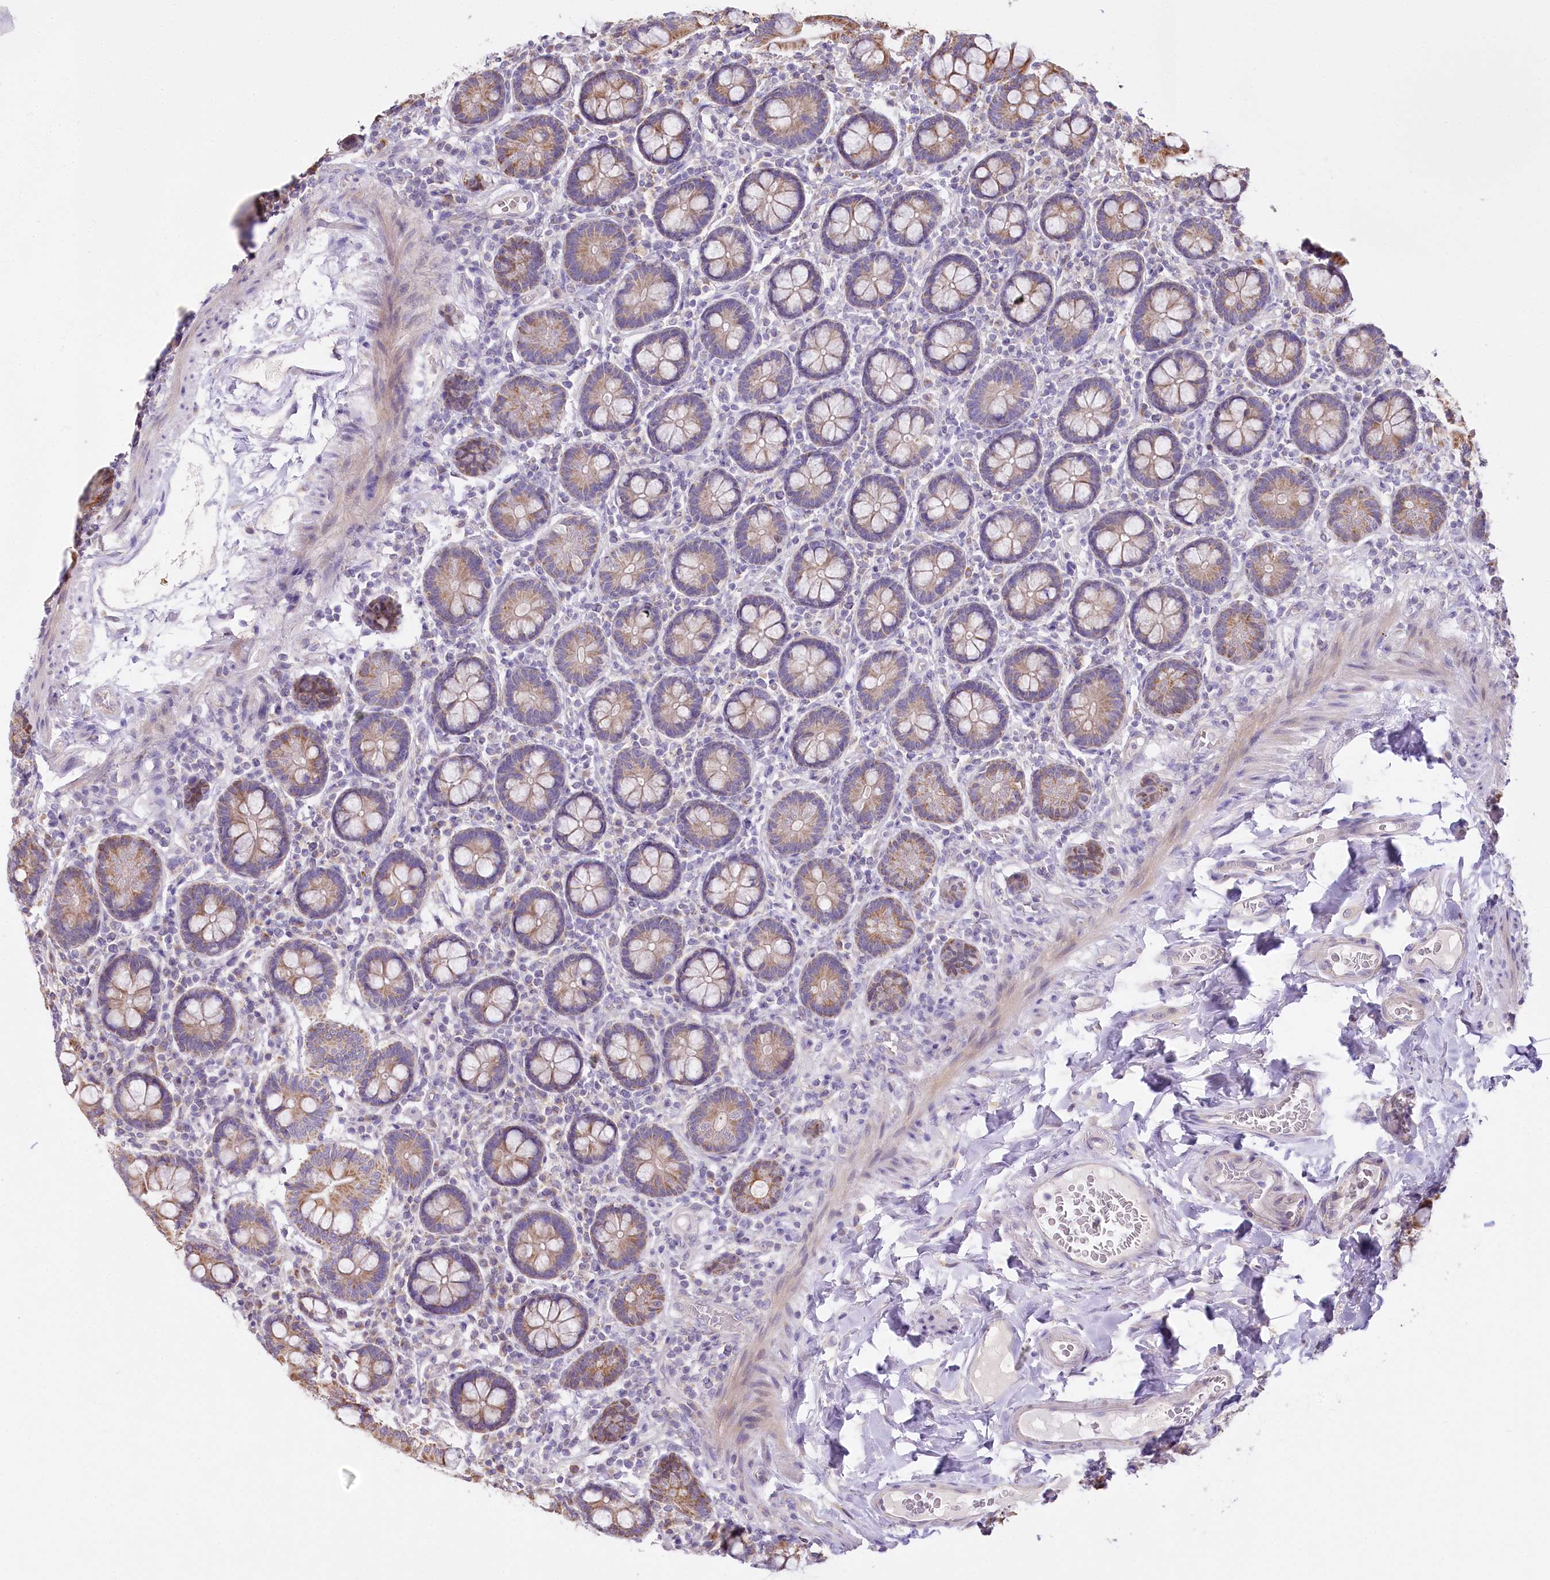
{"staining": {"intensity": "moderate", "quantity": ">75%", "location": "cytoplasmic/membranous"}, "tissue": "small intestine", "cell_type": "Glandular cells", "image_type": "normal", "snomed": [{"axis": "morphology", "description": "Normal tissue, NOS"}, {"axis": "topography", "description": "Small intestine"}], "caption": "IHC micrograph of unremarkable small intestine stained for a protein (brown), which exhibits medium levels of moderate cytoplasmic/membranous staining in about >75% of glandular cells.", "gene": "ZNF226", "patient": {"sex": "female", "age": 64}}